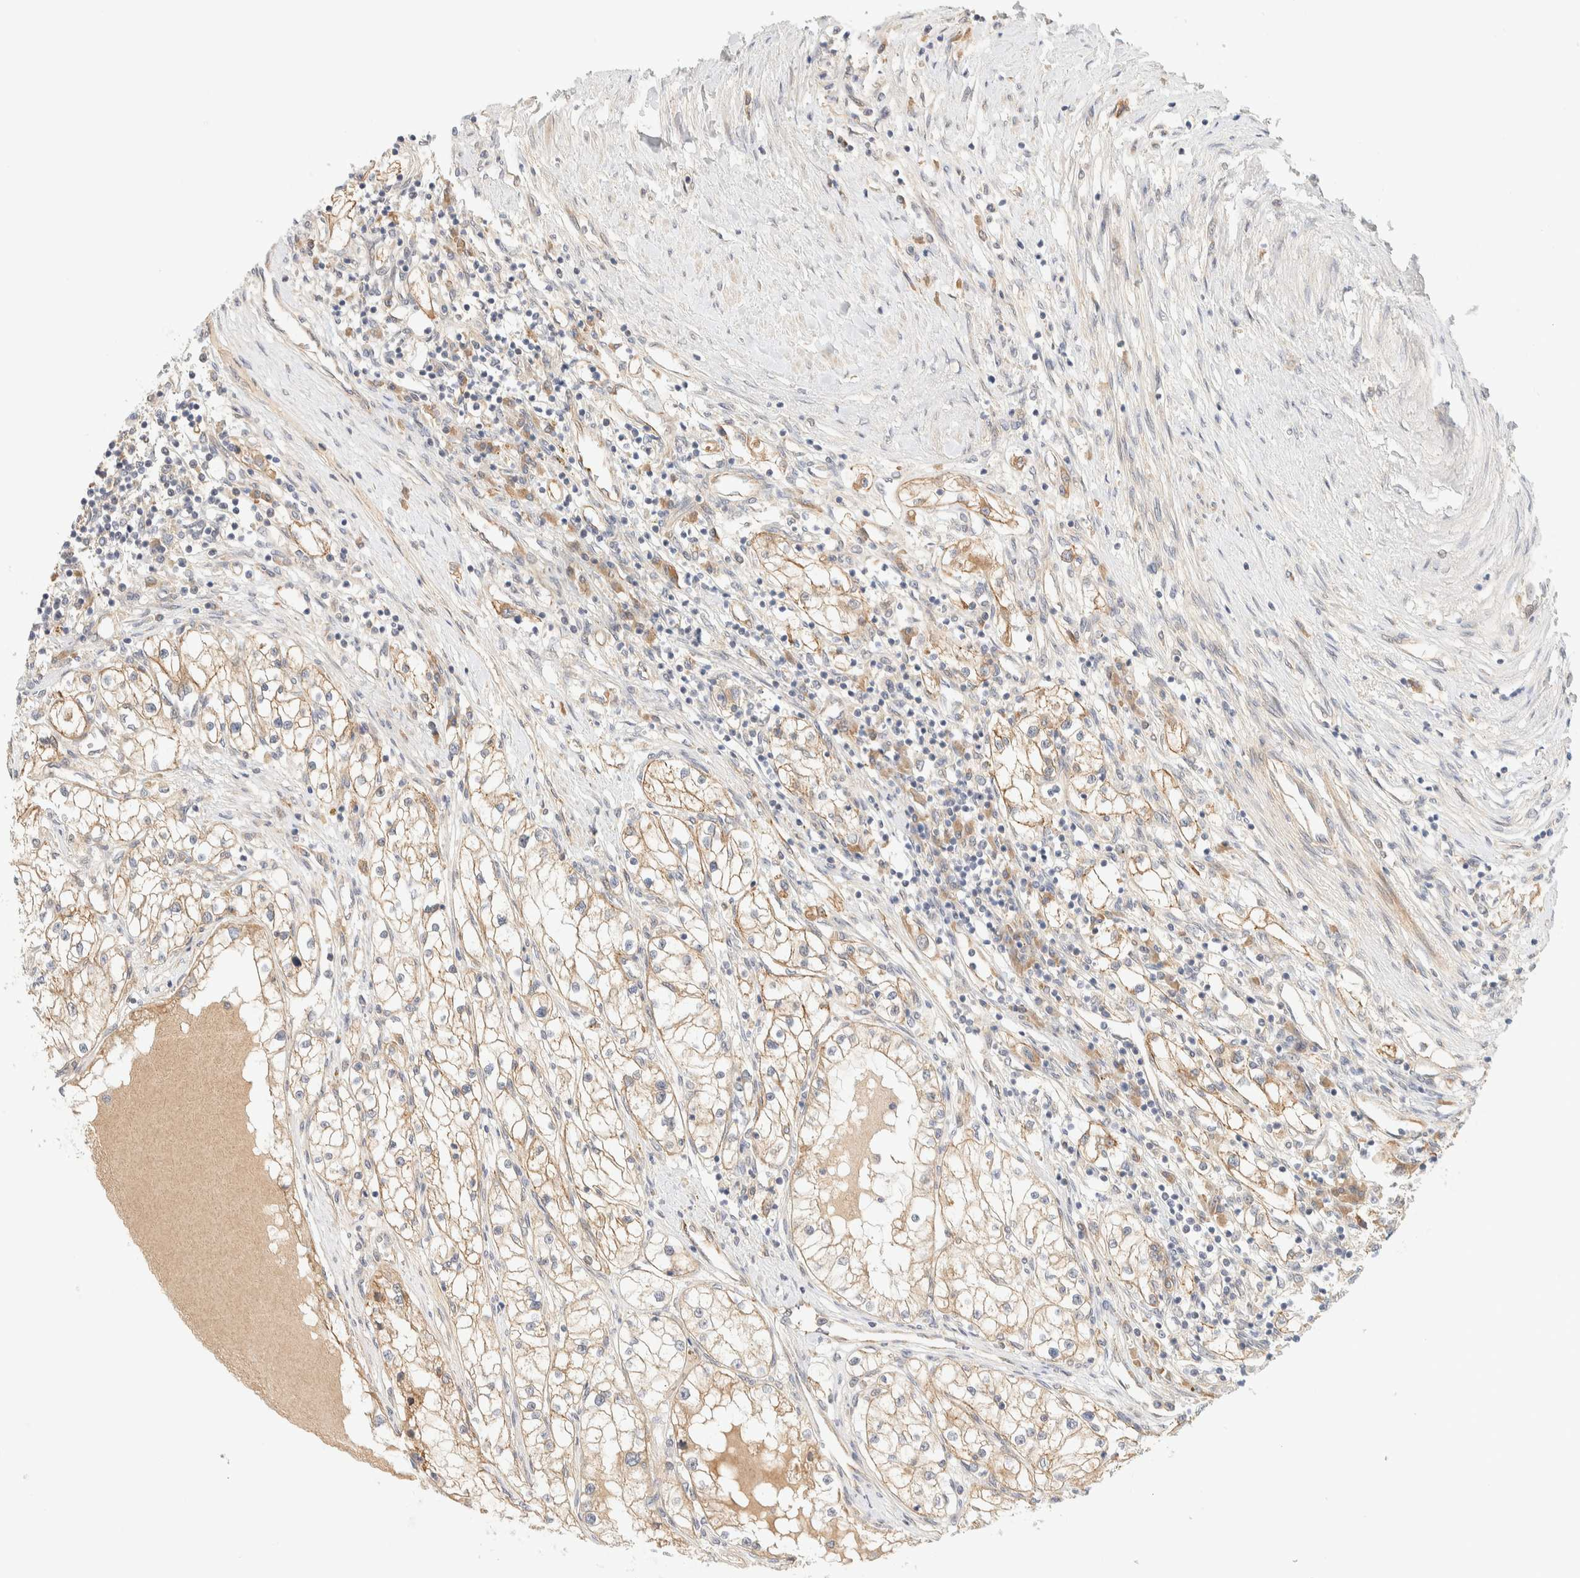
{"staining": {"intensity": "weak", "quantity": ">75%", "location": "cytoplasmic/membranous"}, "tissue": "renal cancer", "cell_type": "Tumor cells", "image_type": "cancer", "snomed": [{"axis": "morphology", "description": "Adenocarcinoma, NOS"}, {"axis": "topography", "description": "Kidney"}], "caption": "Brown immunohistochemical staining in adenocarcinoma (renal) shows weak cytoplasmic/membranous staining in approximately >75% of tumor cells.", "gene": "FAT1", "patient": {"sex": "male", "age": 68}}